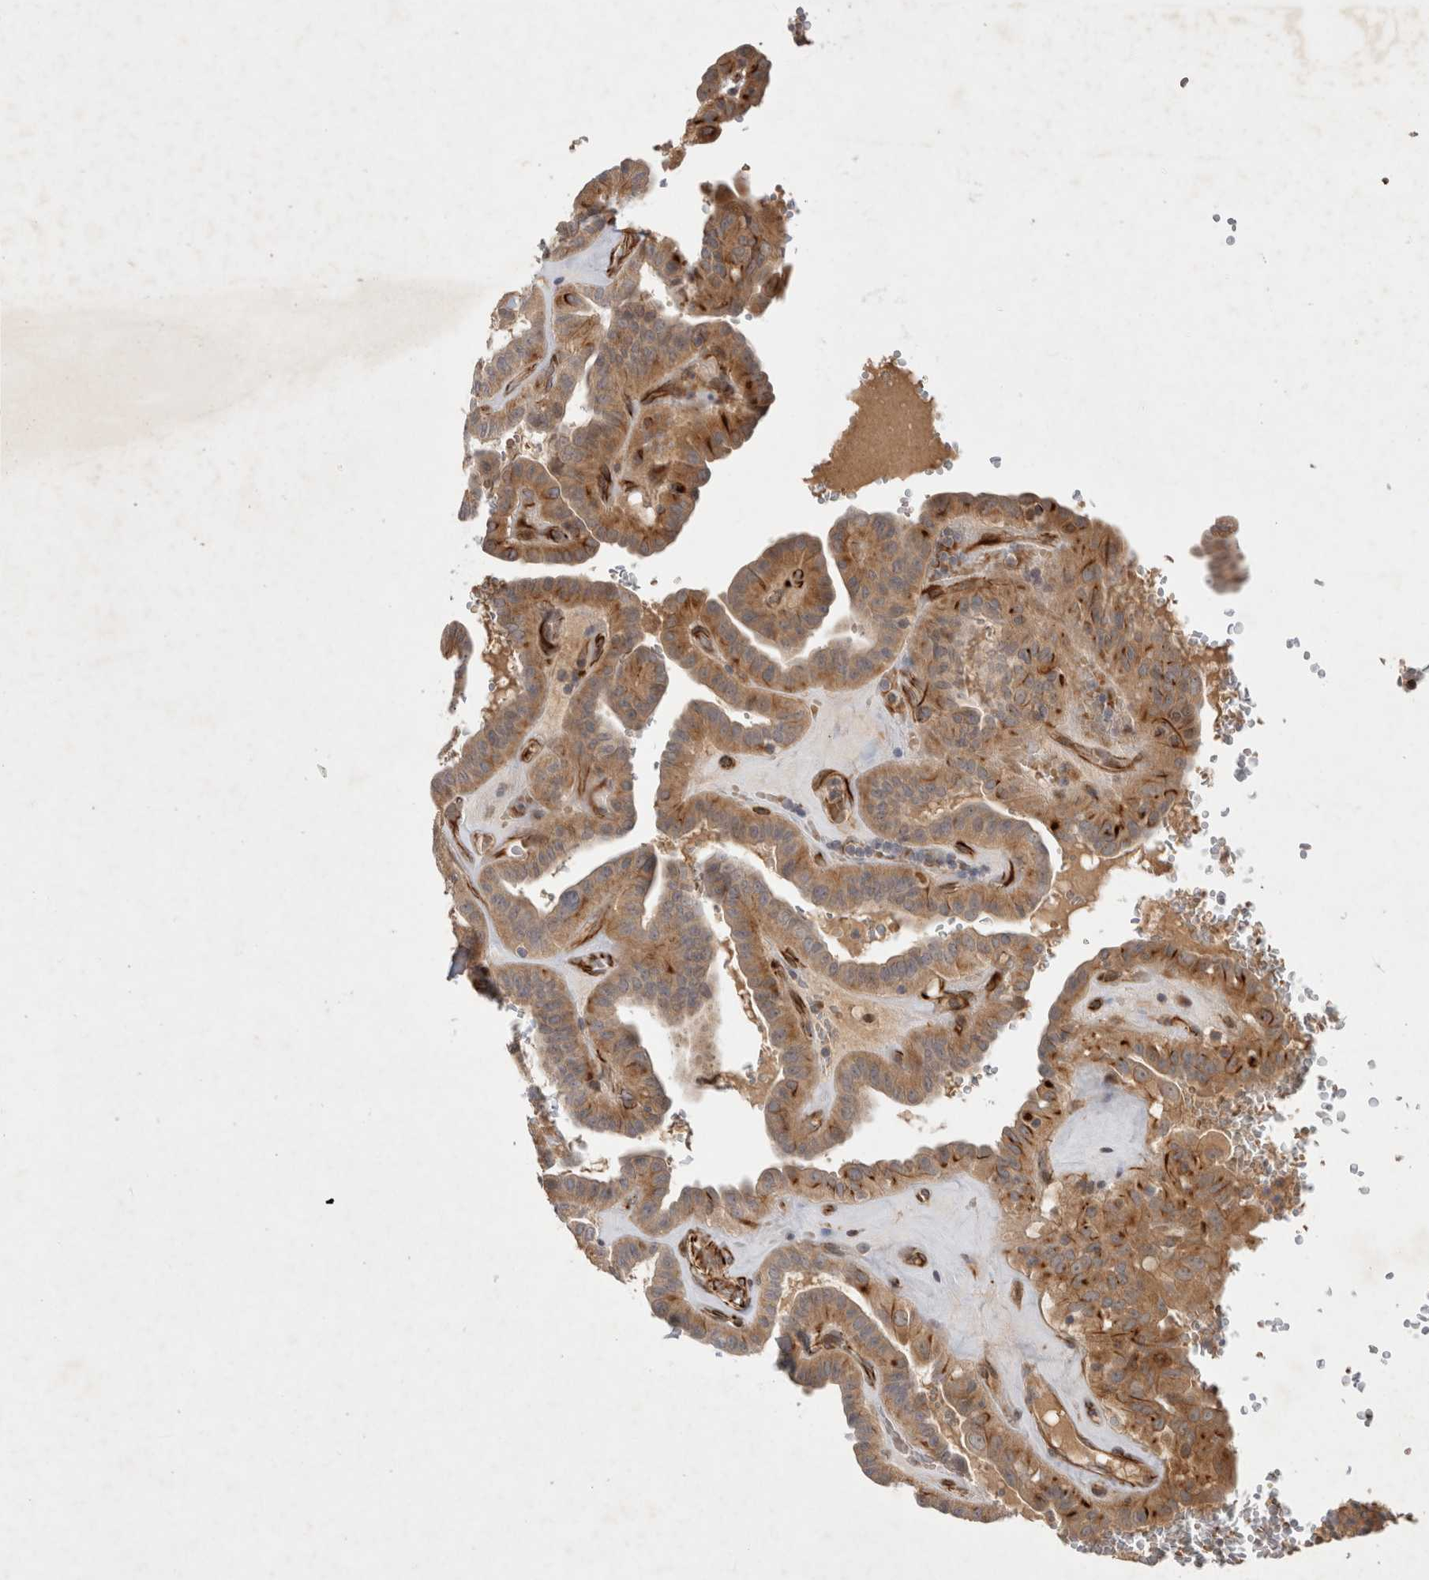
{"staining": {"intensity": "moderate", "quantity": ">75%", "location": "cytoplasmic/membranous"}, "tissue": "thyroid cancer", "cell_type": "Tumor cells", "image_type": "cancer", "snomed": [{"axis": "morphology", "description": "Papillary adenocarcinoma, NOS"}, {"axis": "topography", "description": "Thyroid gland"}], "caption": "Human thyroid papillary adenocarcinoma stained for a protein (brown) exhibits moderate cytoplasmic/membranous positive staining in about >75% of tumor cells.", "gene": "NMU", "patient": {"sex": "male", "age": 77}}